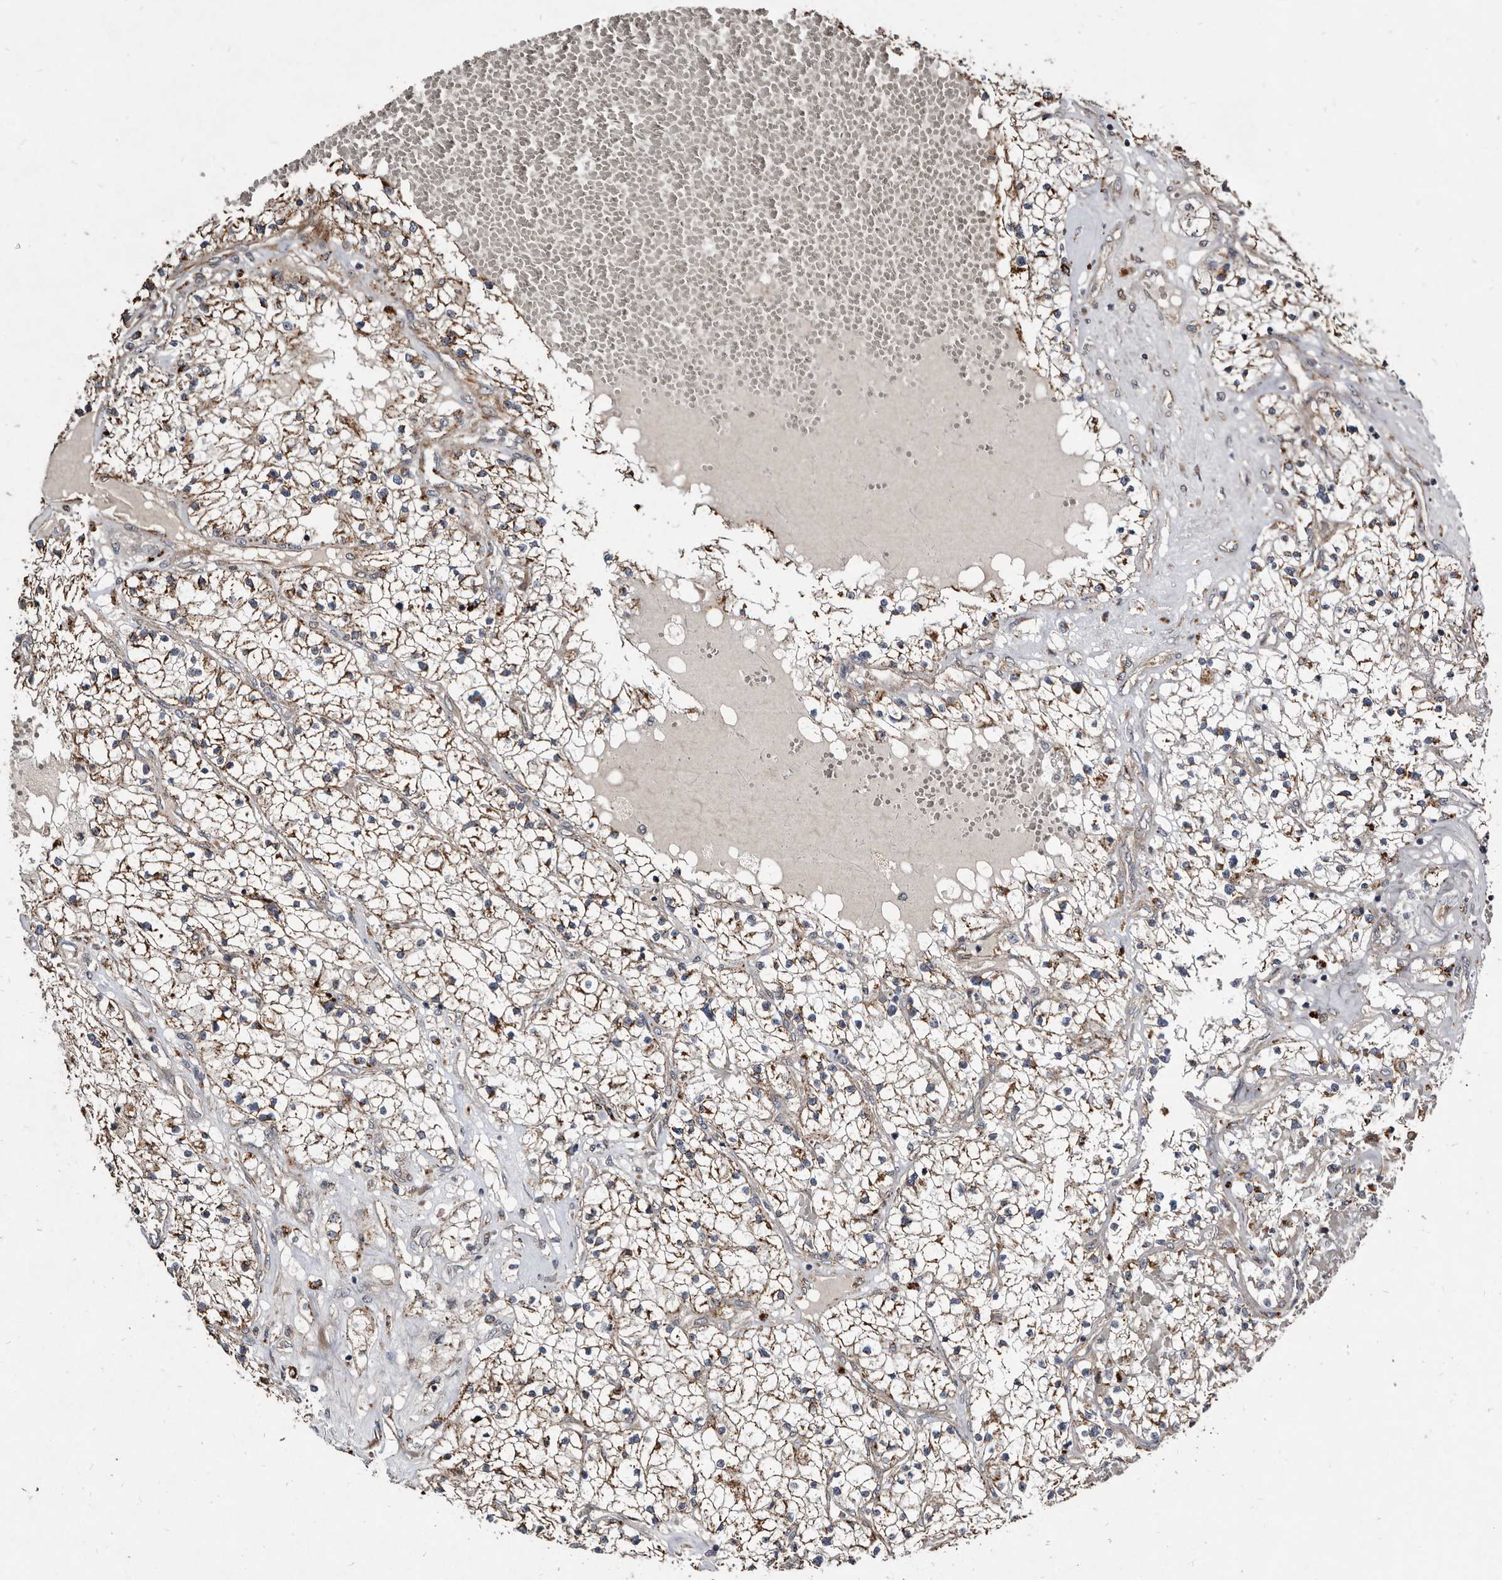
{"staining": {"intensity": "moderate", "quantity": ">75%", "location": "cytoplasmic/membranous"}, "tissue": "renal cancer", "cell_type": "Tumor cells", "image_type": "cancer", "snomed": [{"axis": "morphology", "description": "Normal tissue, NOS"}, {"axis": "morphology", "description": "Adenocarcinoma, NOS"}, {"axis": "topography", "description": "Kidney"}], "caption": "A brown stain labels moderate cytoplasmic/membranous positivity of a protein in human renal adenocarcinoma tumor cells. (Brightfield microscopy of DAB IHC at high magnification).", "gene": "CTSA", "patient": {"sex": "male", "age": 68}}